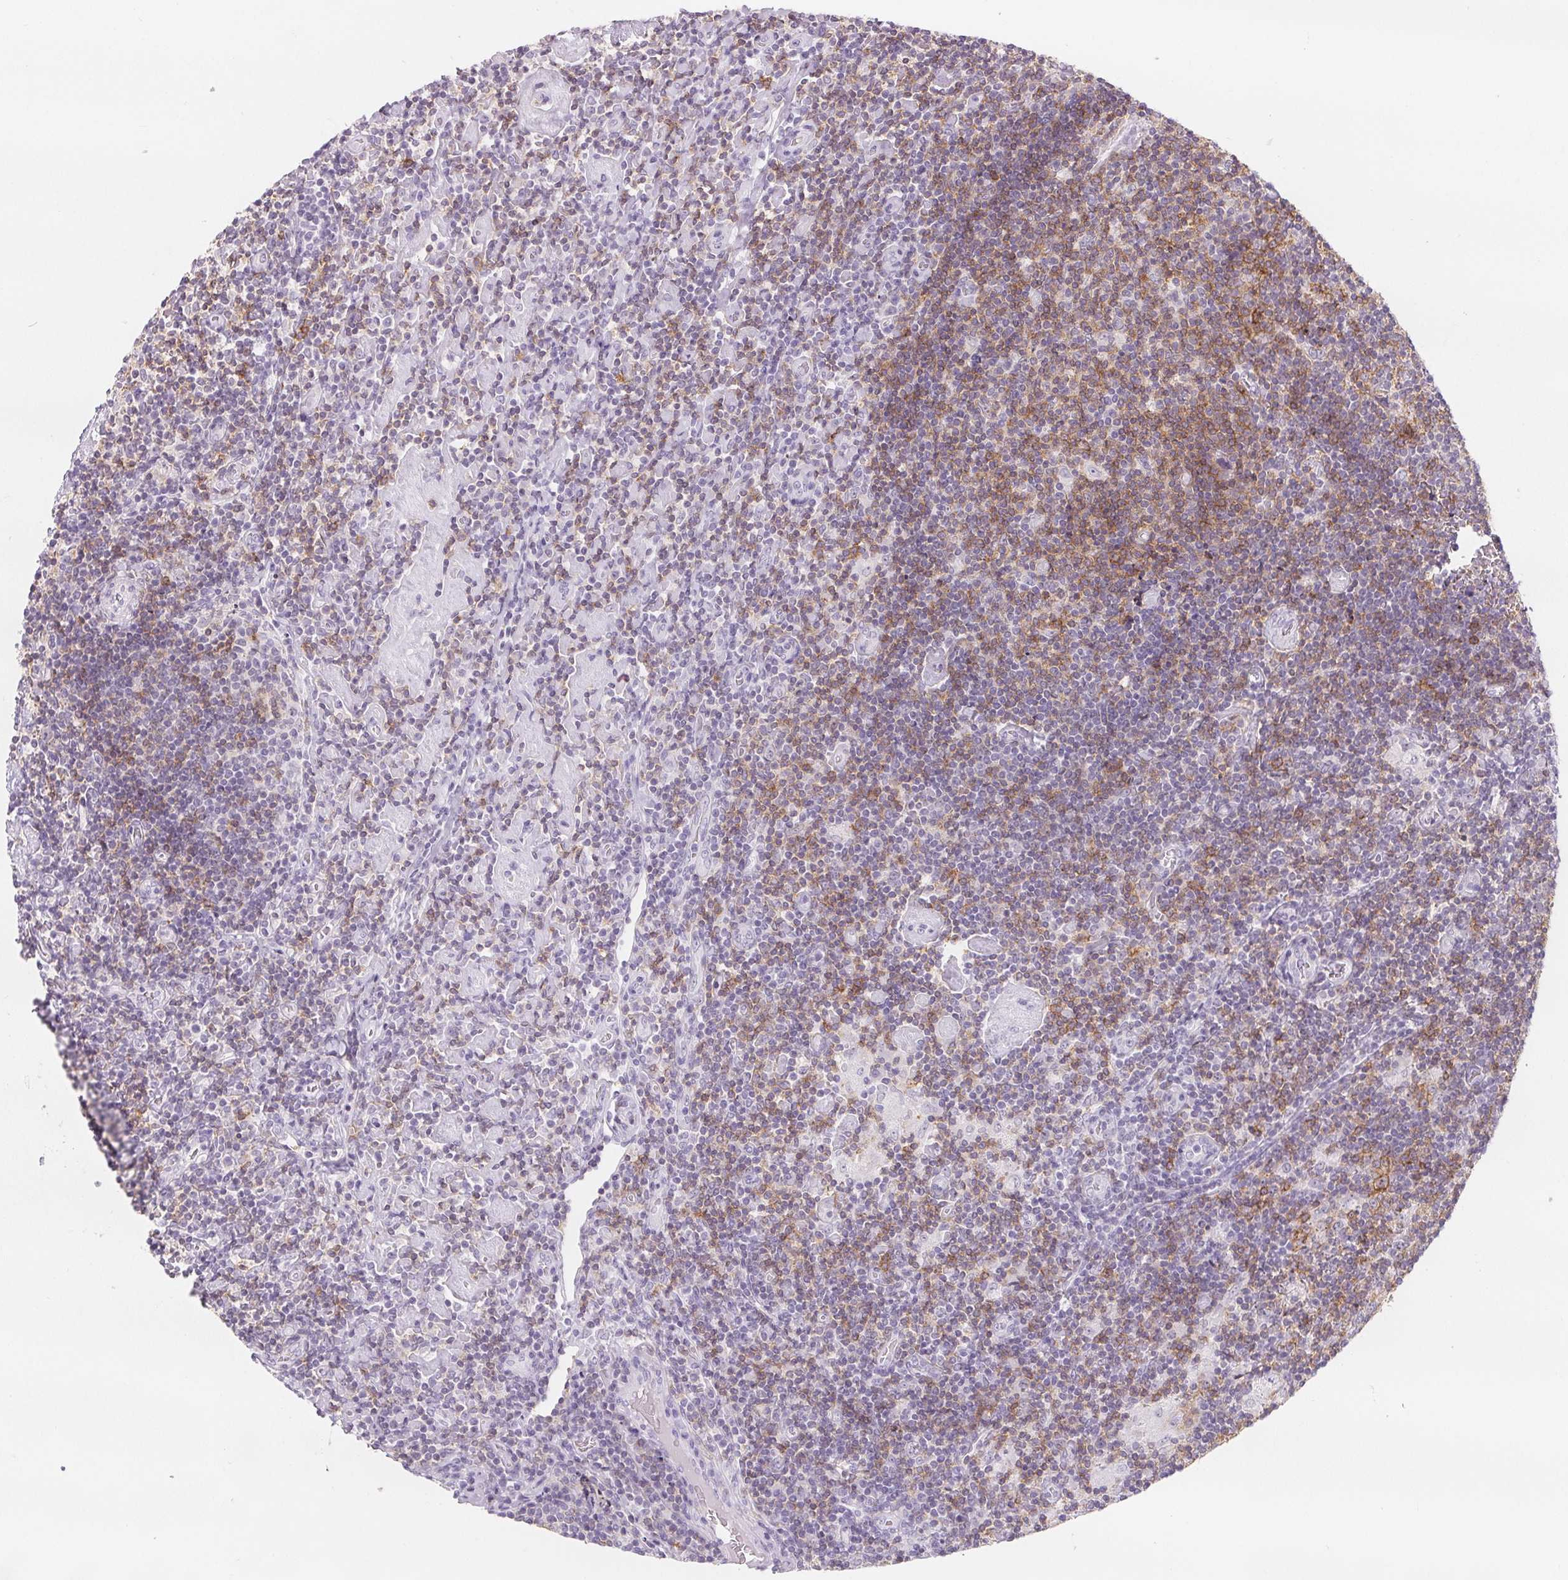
{"staining": {"intensity": "negative", "quantity": "none", "location": "none"}, "tissue": "lymphoma", "cell_type": "Tumor cells", "image_type": "cancer", "snomed": [{"axis": "morphology", "description": "Hodgkin's disease, NOS"}, {"axis": "topography", "description": "Lymph node"}], "caption": "IHC histopathology image of neoplastic tissue: lymphoma stained with DAB (3,3'-diaminobenzidine) reveals no significant protein expression in tumor cells.", "gene": "CD69", "patient": {"sex": "male", "age": 40}}